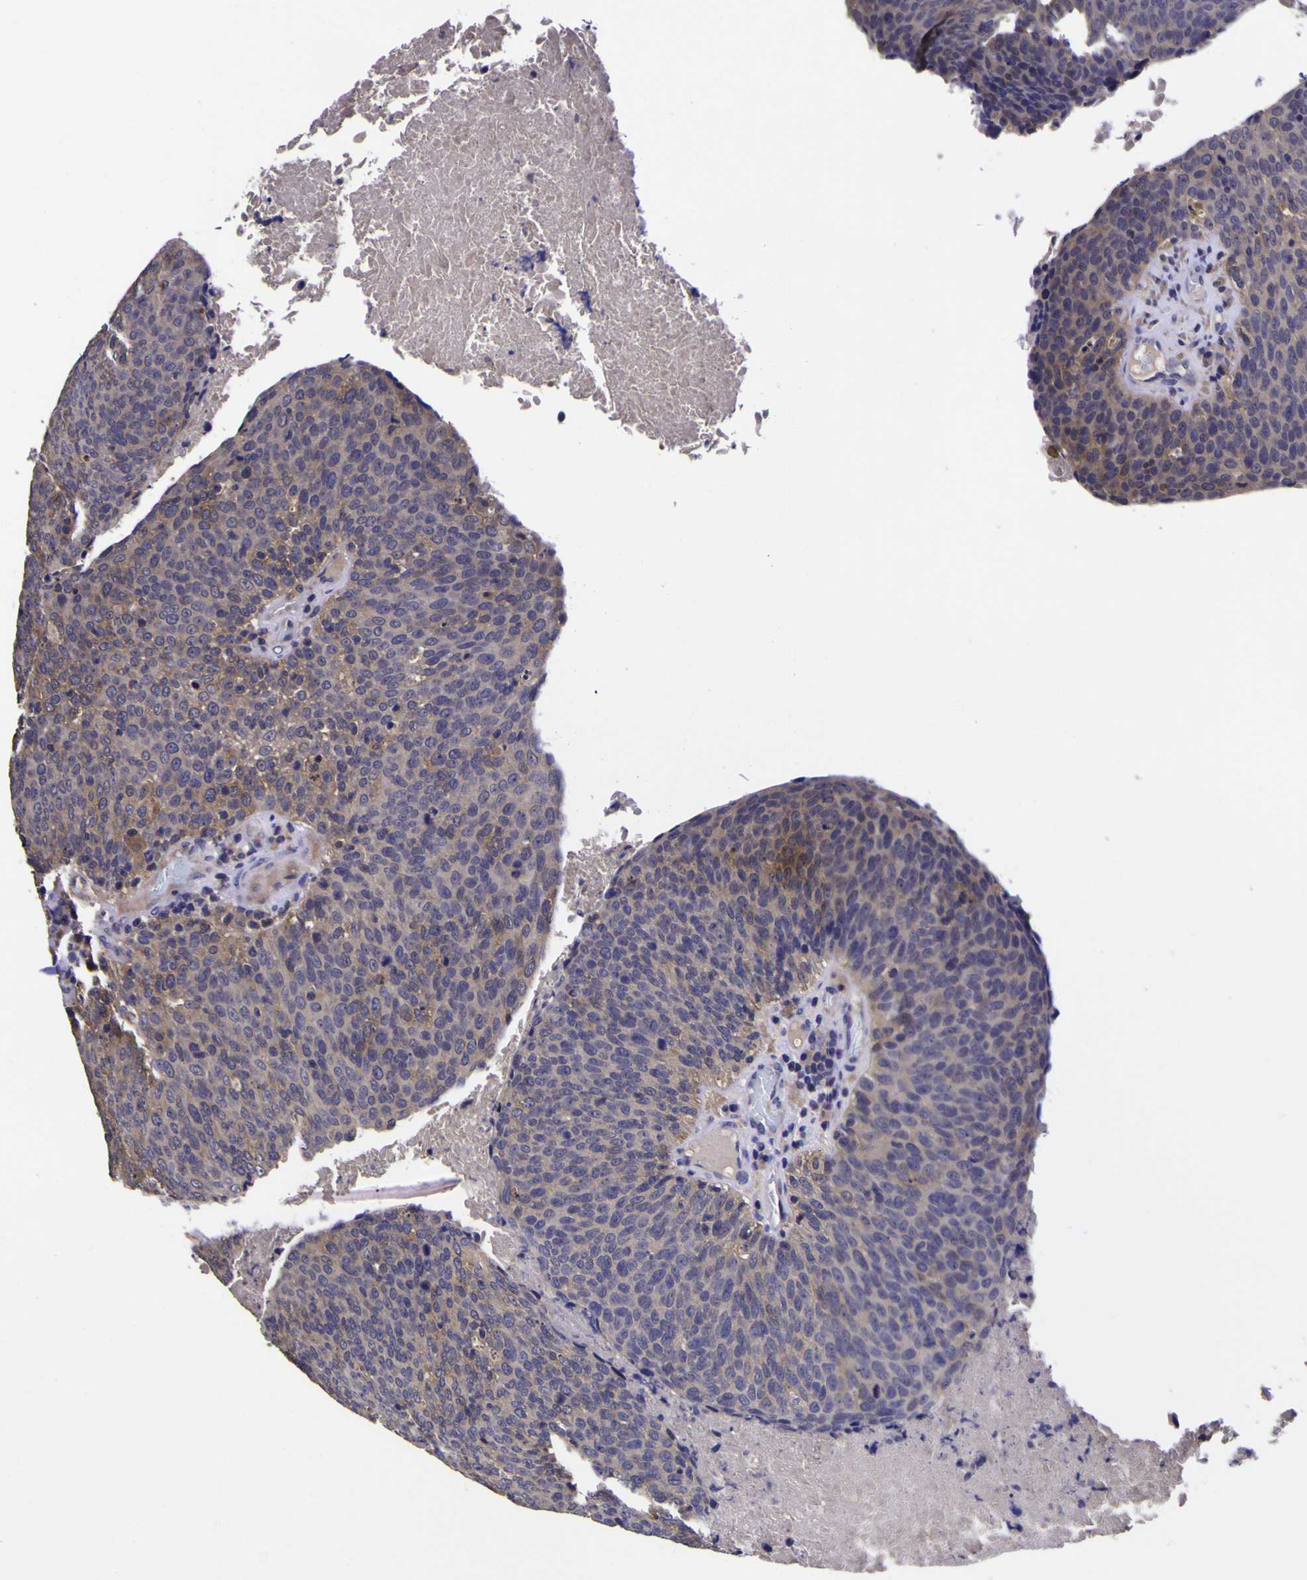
{"staining": {"intensity": "negative", "quantity": "none", "location": "none"}, "tissue": "head and neck cancer", "cell_type": "Tumor cells", "image_type": "cancer", "snomed": [{"axis": "morphology", "description": "Squamous cell carcinoma, NOS"}, {"axis": "morphology", "description": "Squamous cell carcinoma, metastatic, NOS"}, {"axis": "topography", "description": "Lymph node"}, {"axis": "topography", "description": "Head-Neck"}], "caption": "This is an immunohistochemistry (IHC) photomicrograph of head and neck cancer (metastatic squamous cell carcinoma). There is no expression in tumor cells.", "gene": "MAPK14", "patient": {"sex": "male", "age": 62}}